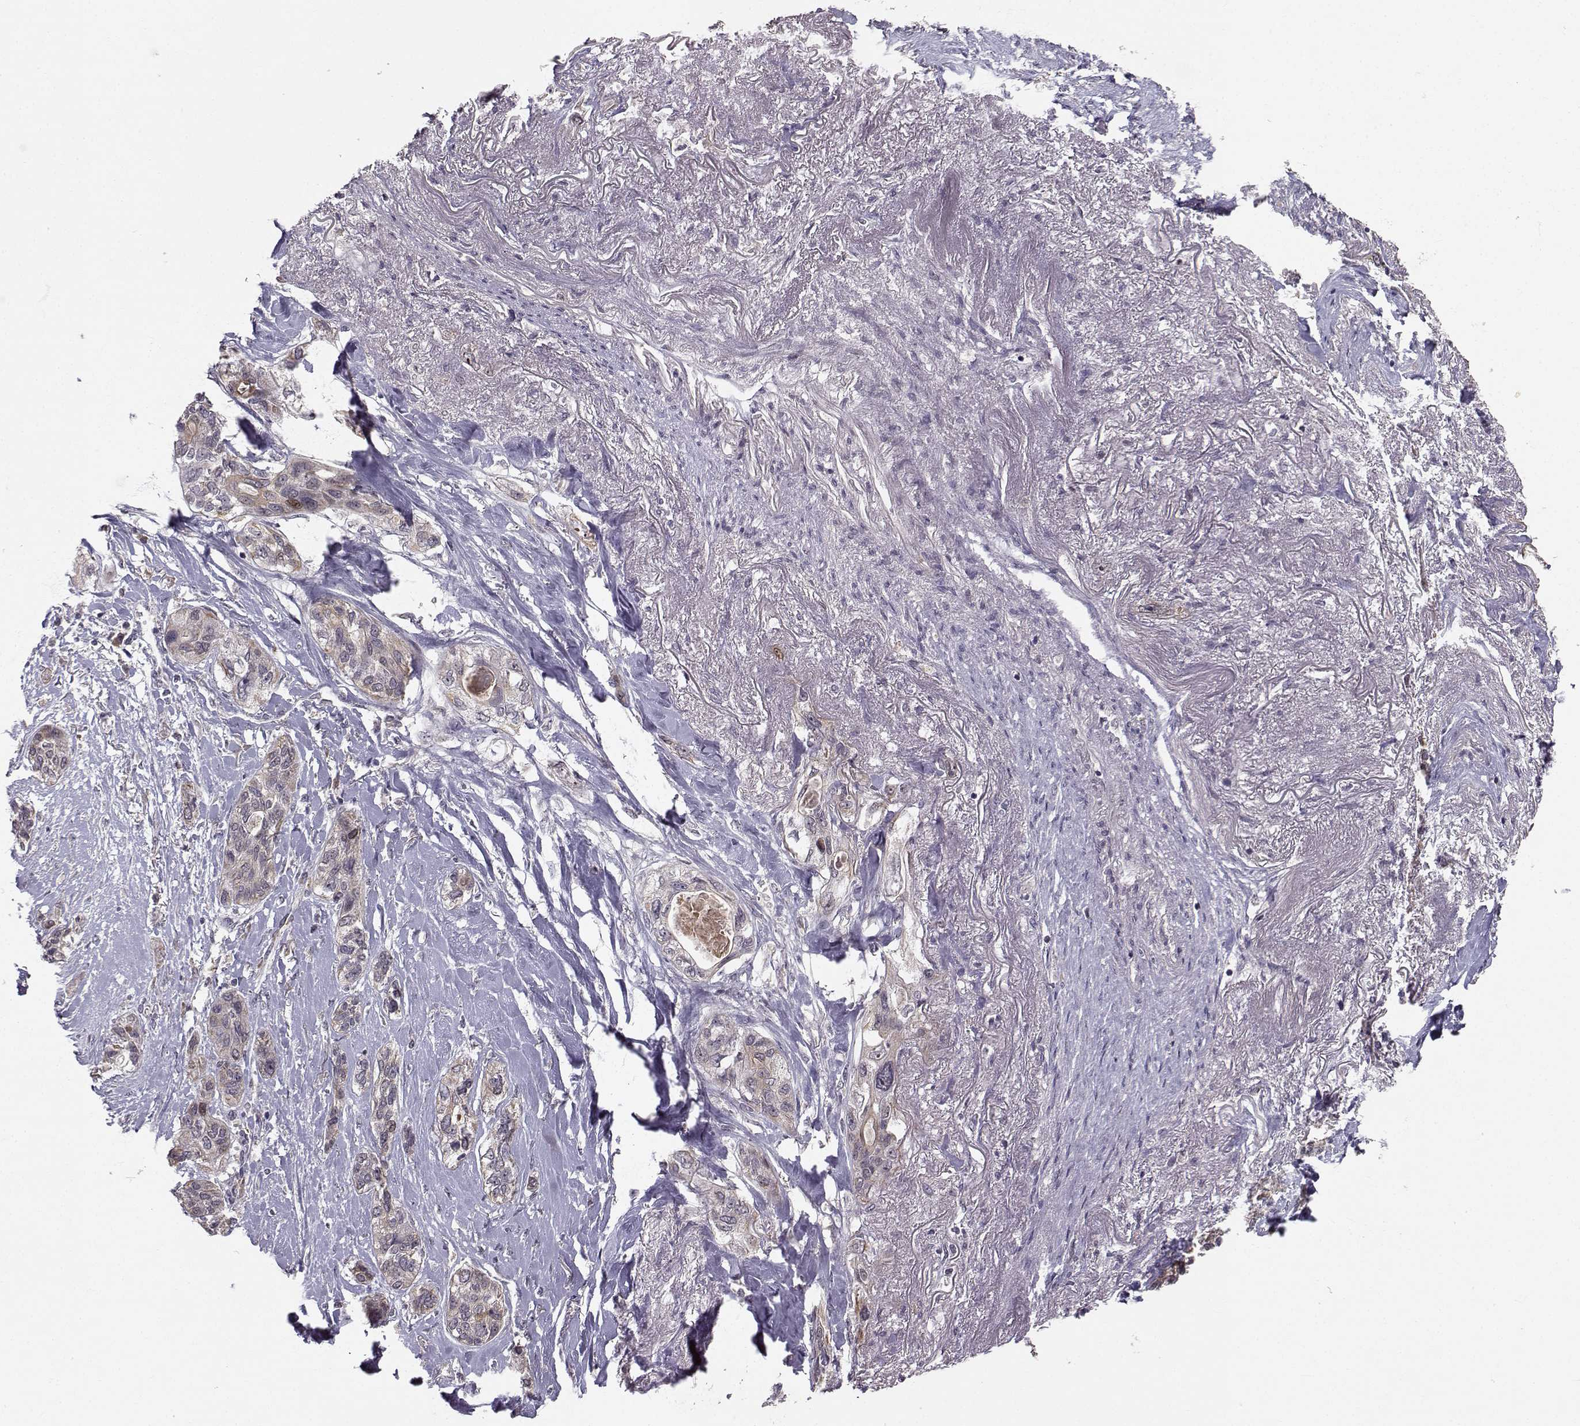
{"staining": {"intensity": "weak", "quantity": "25%-75%", "location": "cytoplasmic/membranous"}, "tissue": "lung cancer", "cell_type": "Tumor cells", "image_type": "cancer", "snomed": [{"axis": "morphology", "description": "Squamous cell carcinoma, NOS"}, {"axis": "topography", "description": "Lung"}], "caption": "This image exhibits immunohistochemistry staining of human squamous cell carcinoma (lung), with low weak cytoplasmic/membranous positivity in approximately 25%-75% of tumor cells.", "gene": "APC", "patient": {"sex": "female", "age": 70}}